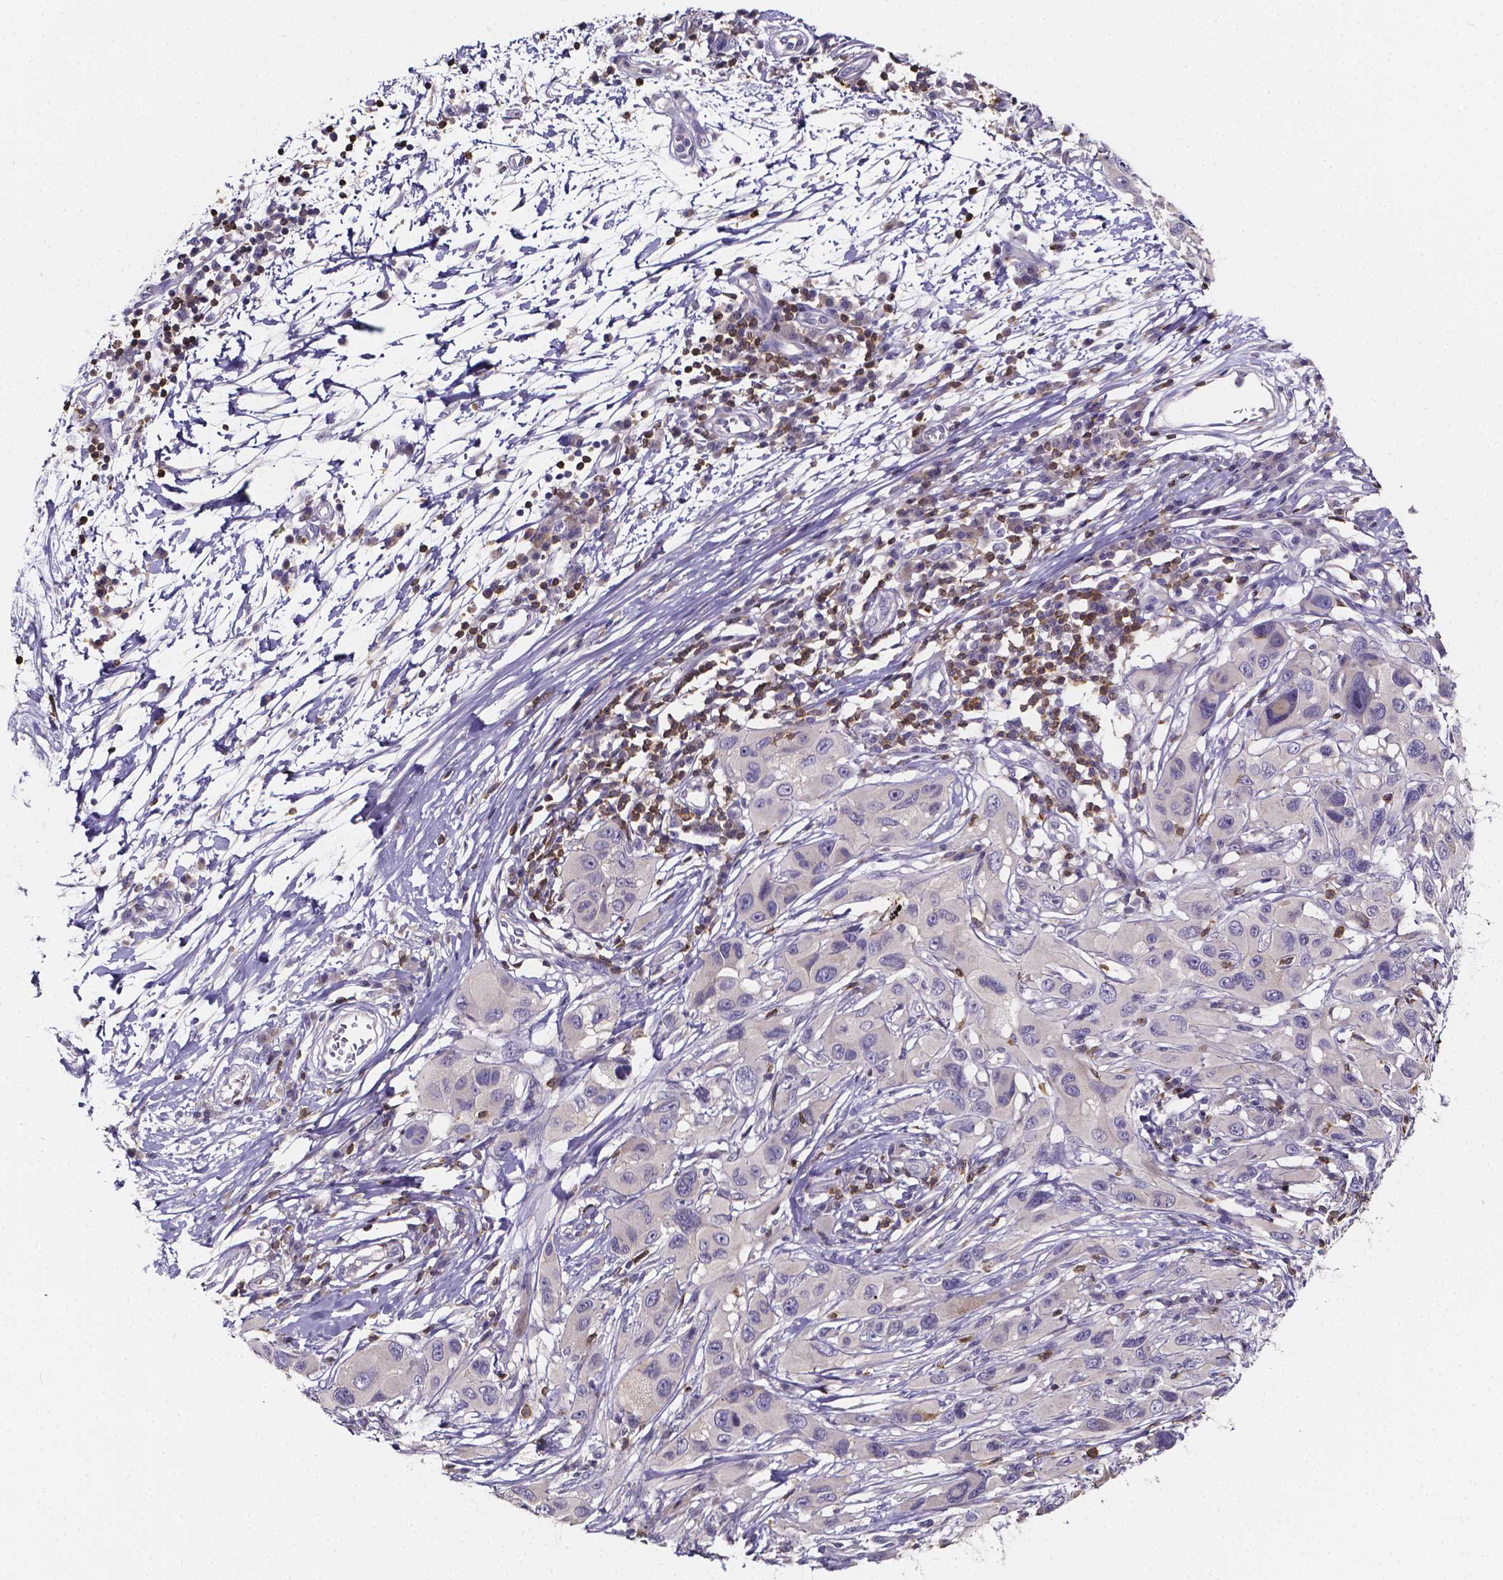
{"staining": {"intensity": "negative", "quantity": "none", "location": "none"}, "tissue": "melanoma", "cell_type": "Tumor cells", "image_type": "cancer", "snomed": [{"axis": "morphology", "description": "Malignant melanoma, NOS"}, {"axis": "topography", "description": "Skin"}], "caption": "Micrograph shows no significant protein positivity in tumor cells of melanoma.", "gene": "THEMIS", "patient": {"sex": "male", "age": 53}}